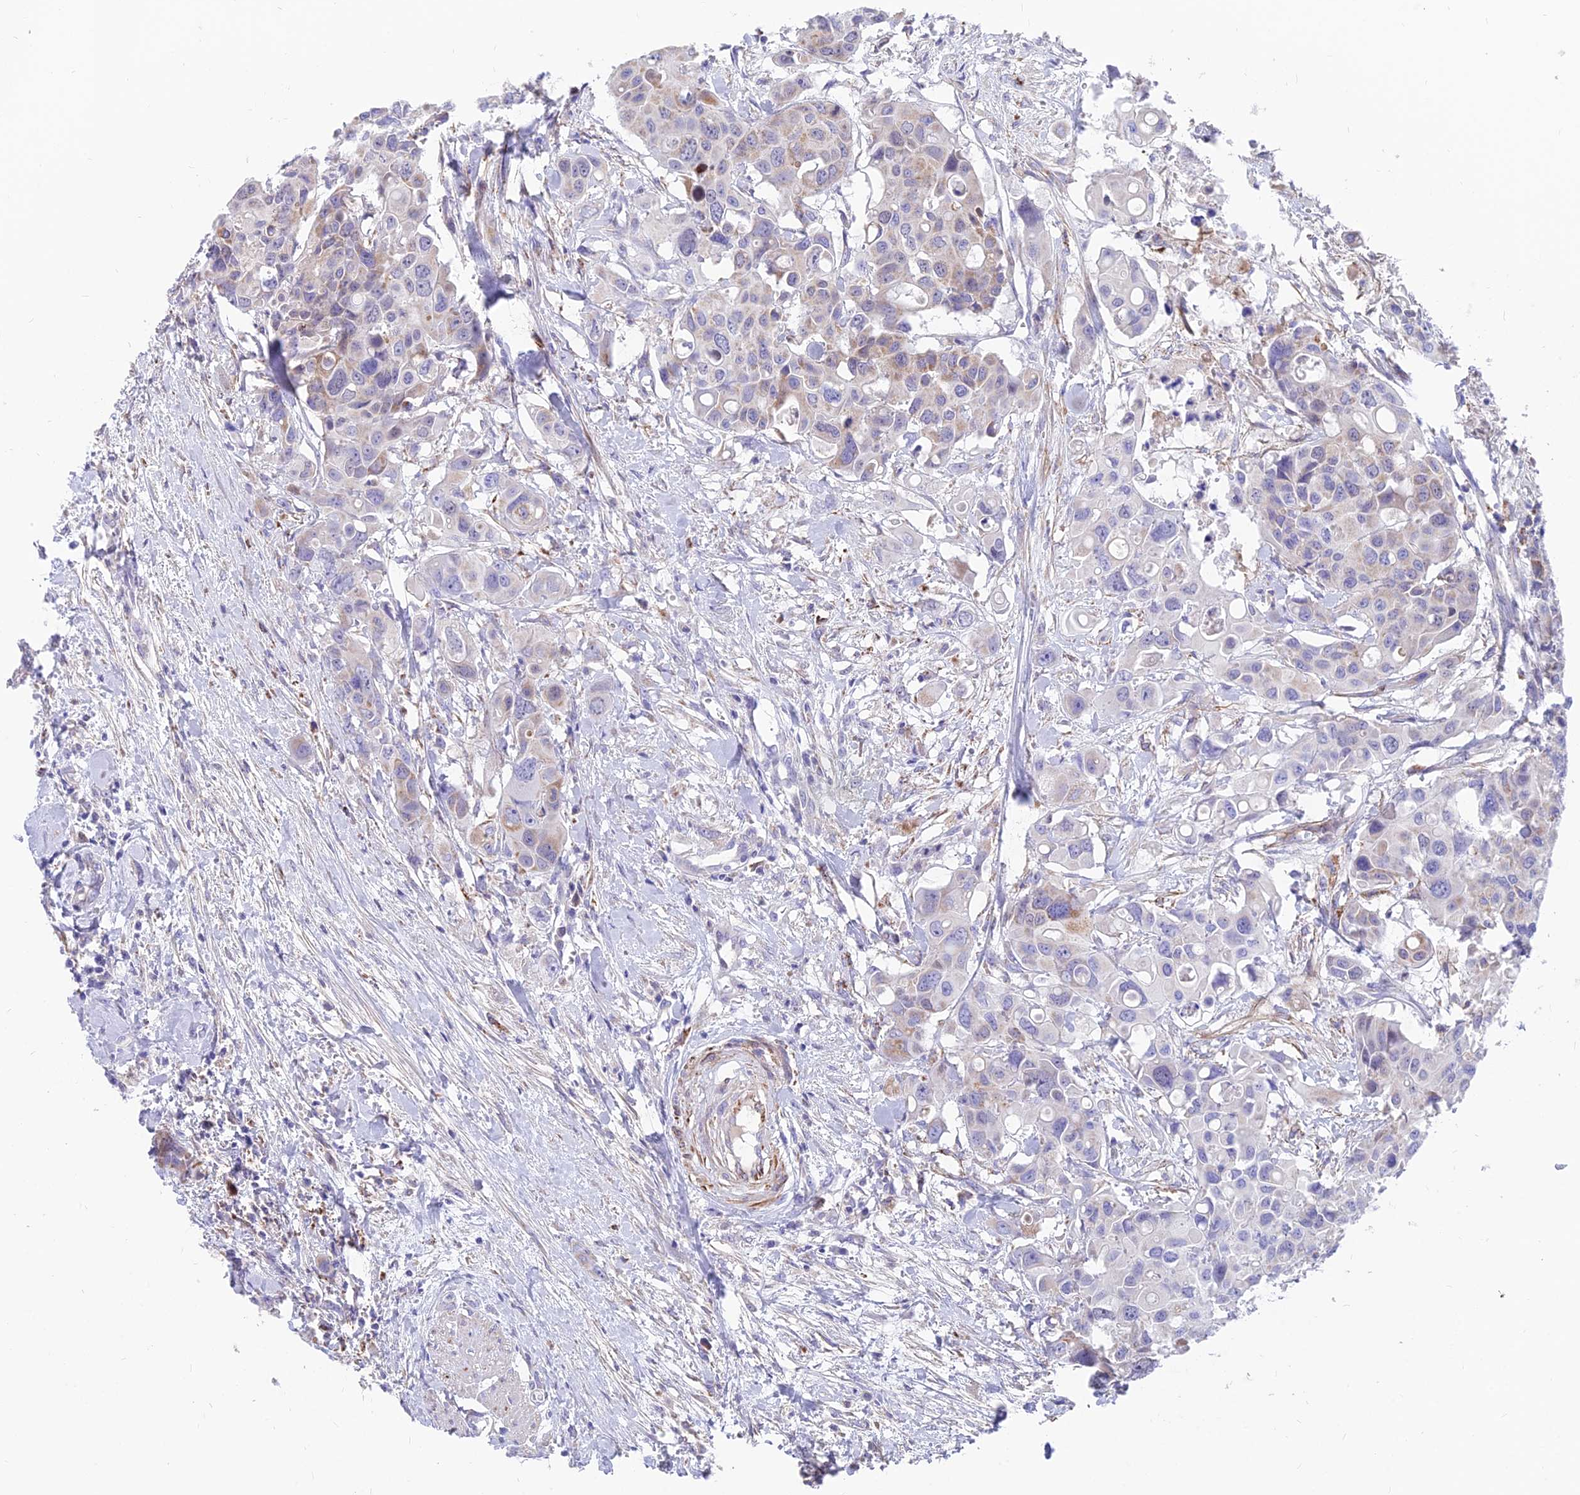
{"staining": {"intensity": "weak", "quantity": "25%-75%", "location": "cytoplasmic/membranous"}, "tissue": "colorectal cancer", "cell_type": "Tumor cells", "image_type": "cancer", "snomed": [{"axis": "morphology", "description": "Adenocarcinoma, NOS"}, {"axis": "topography", "description": "Colon"}], "caption": "Protein staining of colorectal adenocarcinoma tissue reveals weak cytoplasmic/membranous positivity in about 25%-75% of tumor cells. The staining was performed using DAB (3,3'-diaminobenzidine), with brown indicating positive protein expression. Nuclei are stained blue with hematoxylin.", "gene": "TIGD6", "patient": {"sex": "male", "age": 77}}